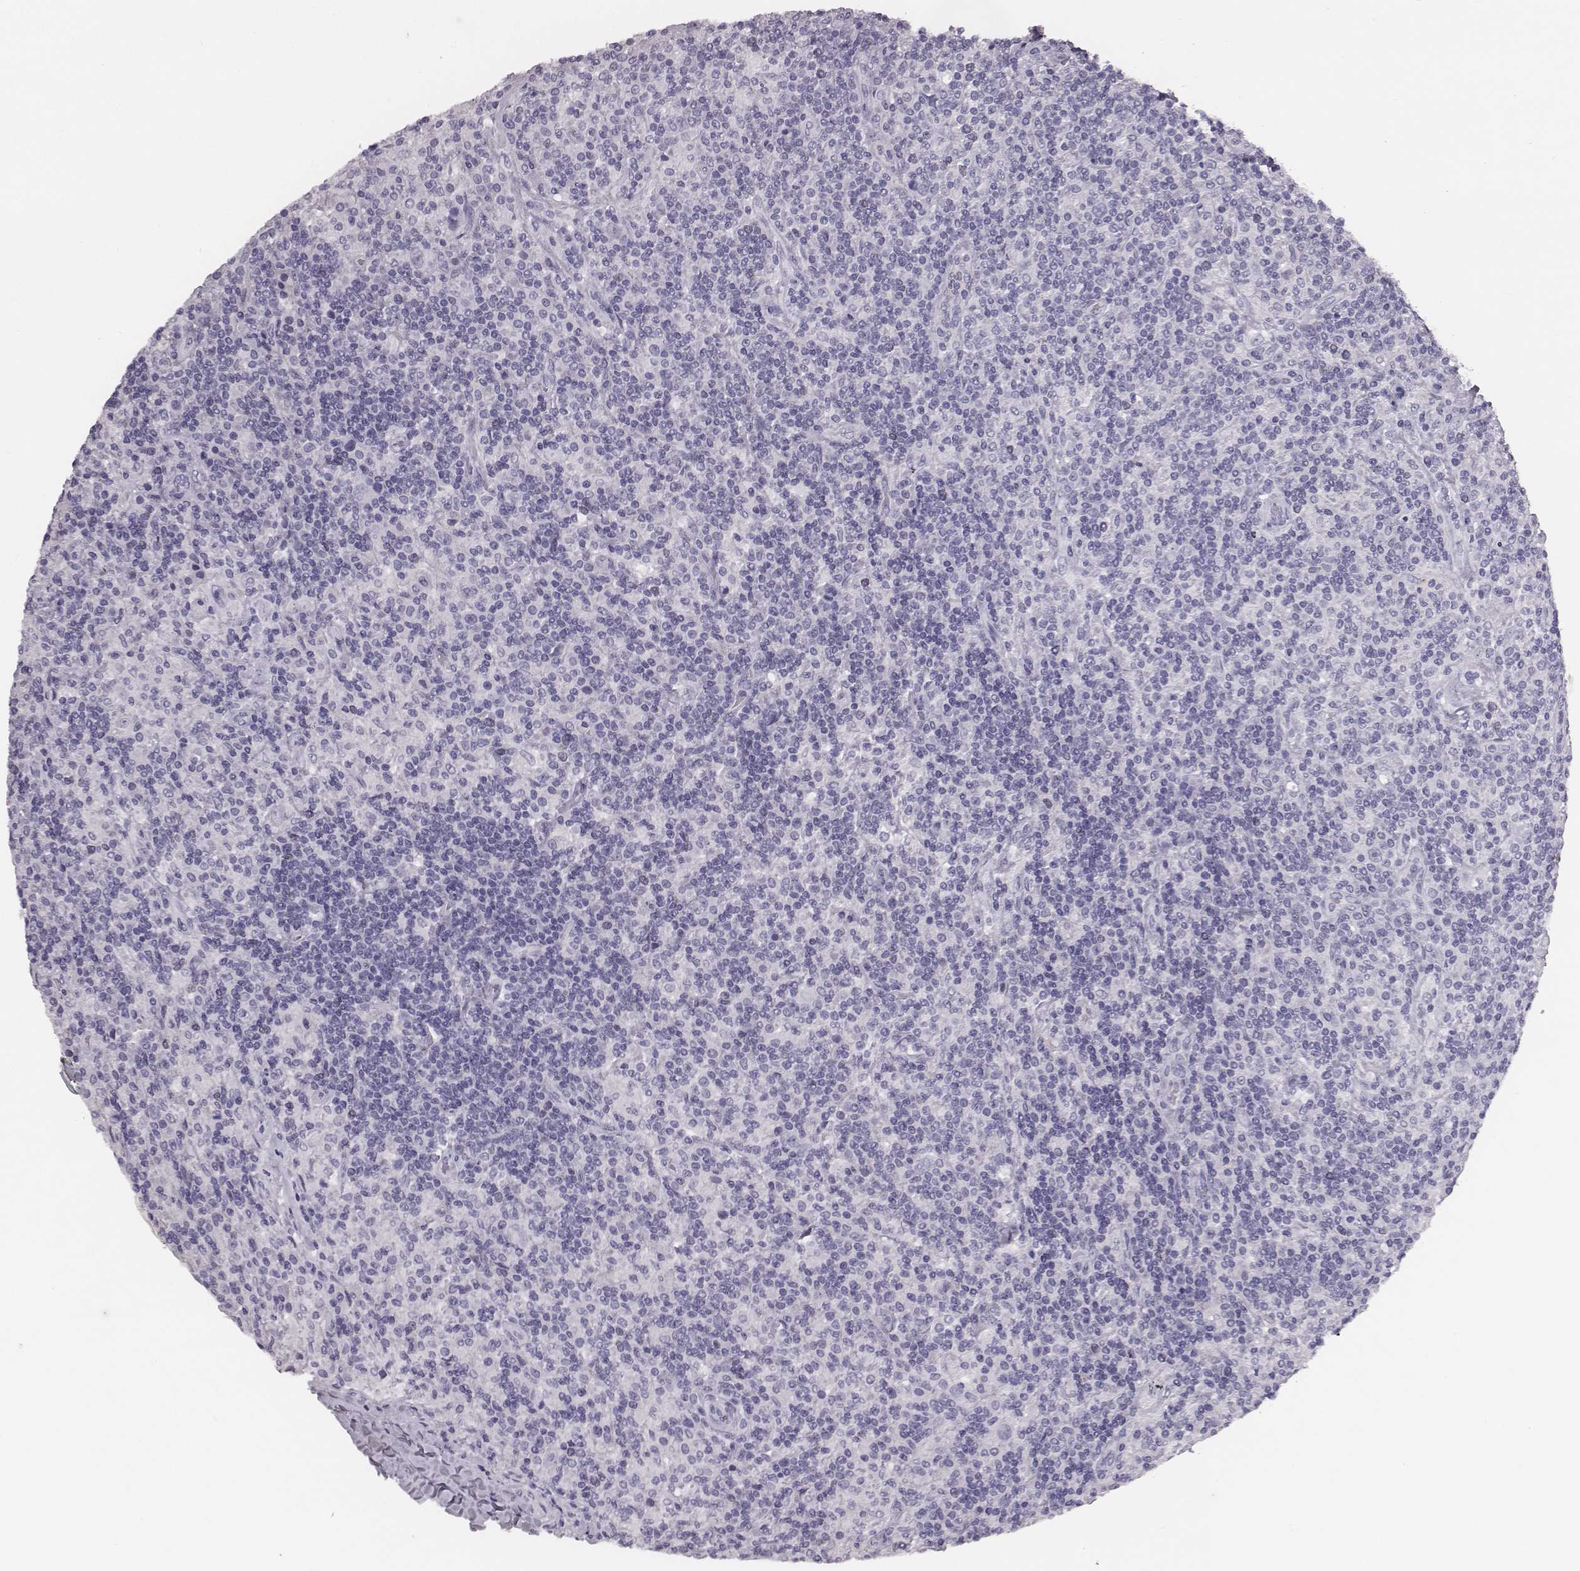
{"staining": {"intensity": "negative", "quantity": "none", "location": "none"}, "tissue": "lymphoma", "cell_type": "Tumor cells", "image_type": "cancer", "snomed": [{"axis": "morphology", "description": "Hodgkin's disease, NOS"}, {"axis": "topography", "description": "Lymph node"}], "caption": "High power microscopy micrograph of an immunohistochemistry (IHC) photomicrograph of Hodgkin's disease, revealing no significant expression in tumor cells.", "gene": "CSH1", "patient": {"sex": "male", "age": 70}}